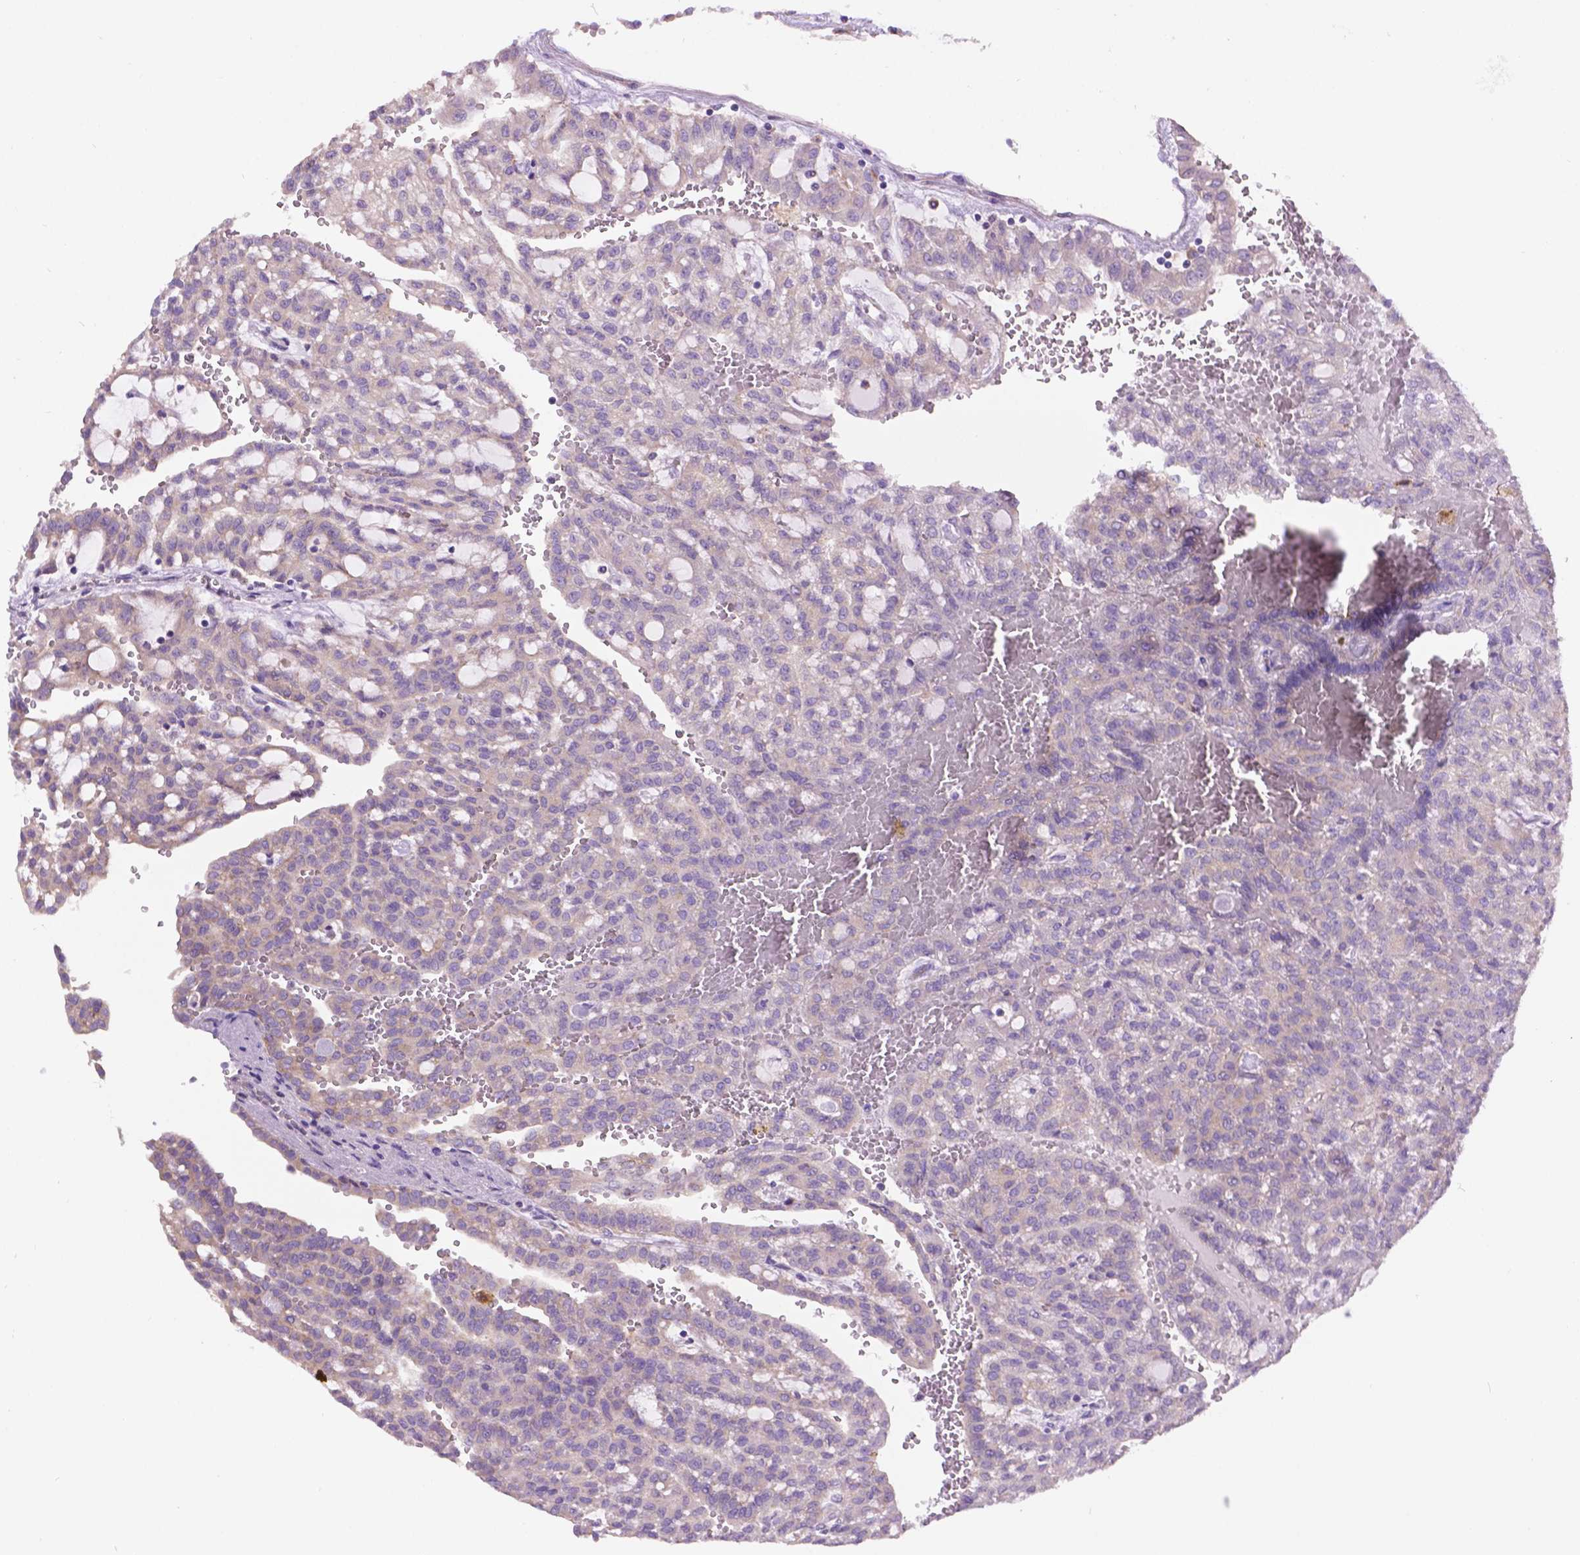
{"staining": {"intensity": "negative", "quantity": "none", "location": "none"}, "tissue": "renal cancer", "cell_type": "Tumor cells", "image_type": "cancer", "snomed": [{"axis": "morphology", "description": "Adenocarcinoma, NOS"}, {"axis": "topography", "description": "Kidney"}], "caption": "Tumor cells show no significant staining in renal cancer.", "gene": "CDH7", "patient": {"sex": "male", "age": 63}}